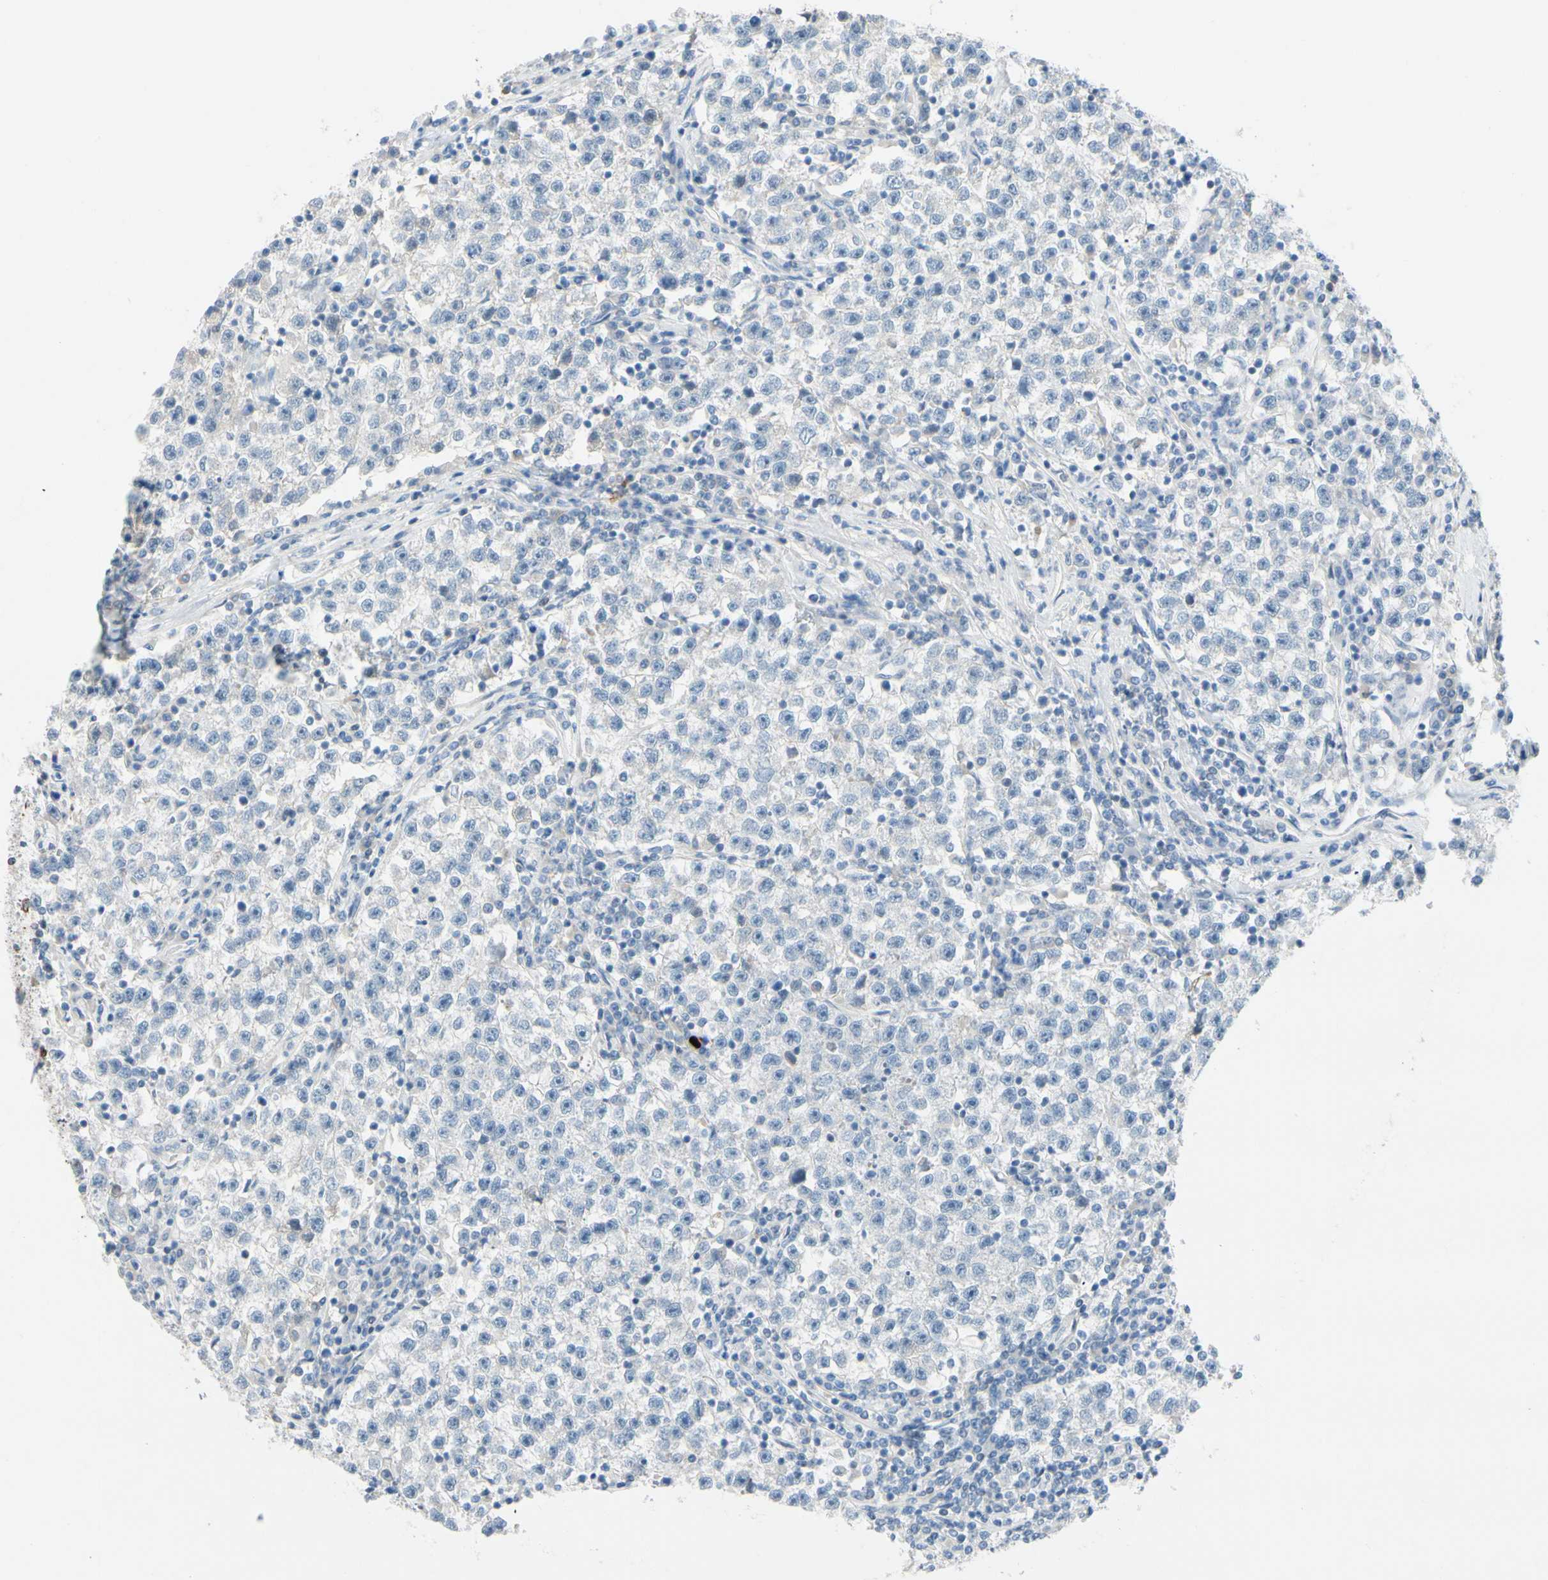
{"staining": {"intensity": "negative", "quantity": "none", "location": "none"}, "tissue": "testis cancer", "cell_type": "Tumor cells", "image_type": "cancer", "snomed": [{"axis": "morphology", "description": "Seminoma, NOS"}, {"axis": "topography", "description": "Testis"}], "caption": "Tumor cells show no significant positivity in seminoma (testis). The staining was performed using DAB (3,3'-diaminobenzidine) to visualize the protein expression in brown, while the nuclei were stained in blue with hematoxylin (Magnification: 20x).", "gene": "ZNF132", "patient": {"sex": "male", "age": 22}}